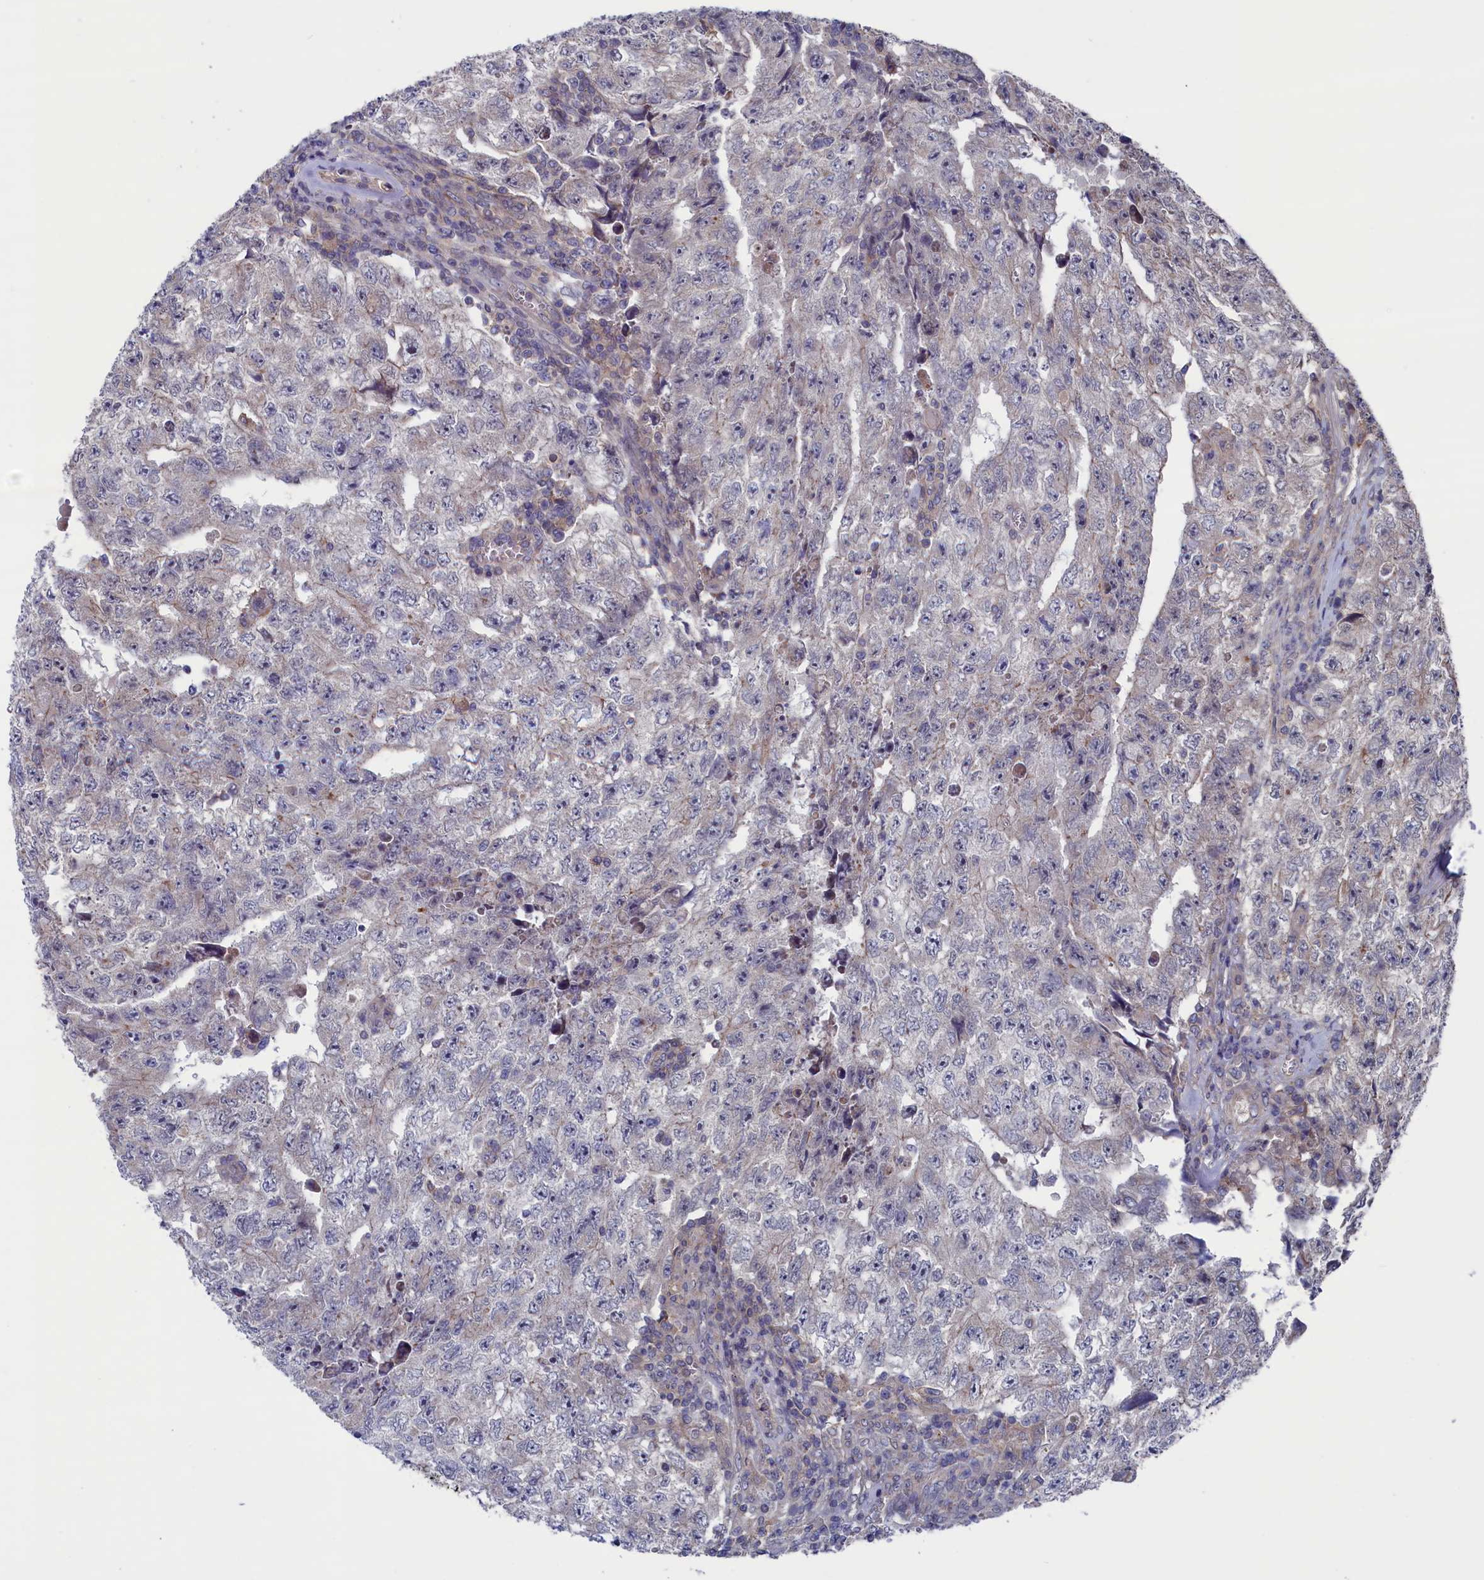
{"staining": {"intensity": "negative", "quantity": "none", "location": "none"}, "tissue": "testis cancer", "cell_type": "Tumor cells", "image_type": "cancer", "snomed": [{"axis": "morphology", "description": "Carcinoma, Embryonal, NOS"}, {"axis": "topography", "description": "Testis"}], "caption": "DAB (3,3'-diaminobenzidine) immunohistochemical staining of human embryonal carcinoma (testis) reveals no significant expression in tumor cells.", "gene": "SPATA13", "patient": {"sex": "male", "age": 17}}